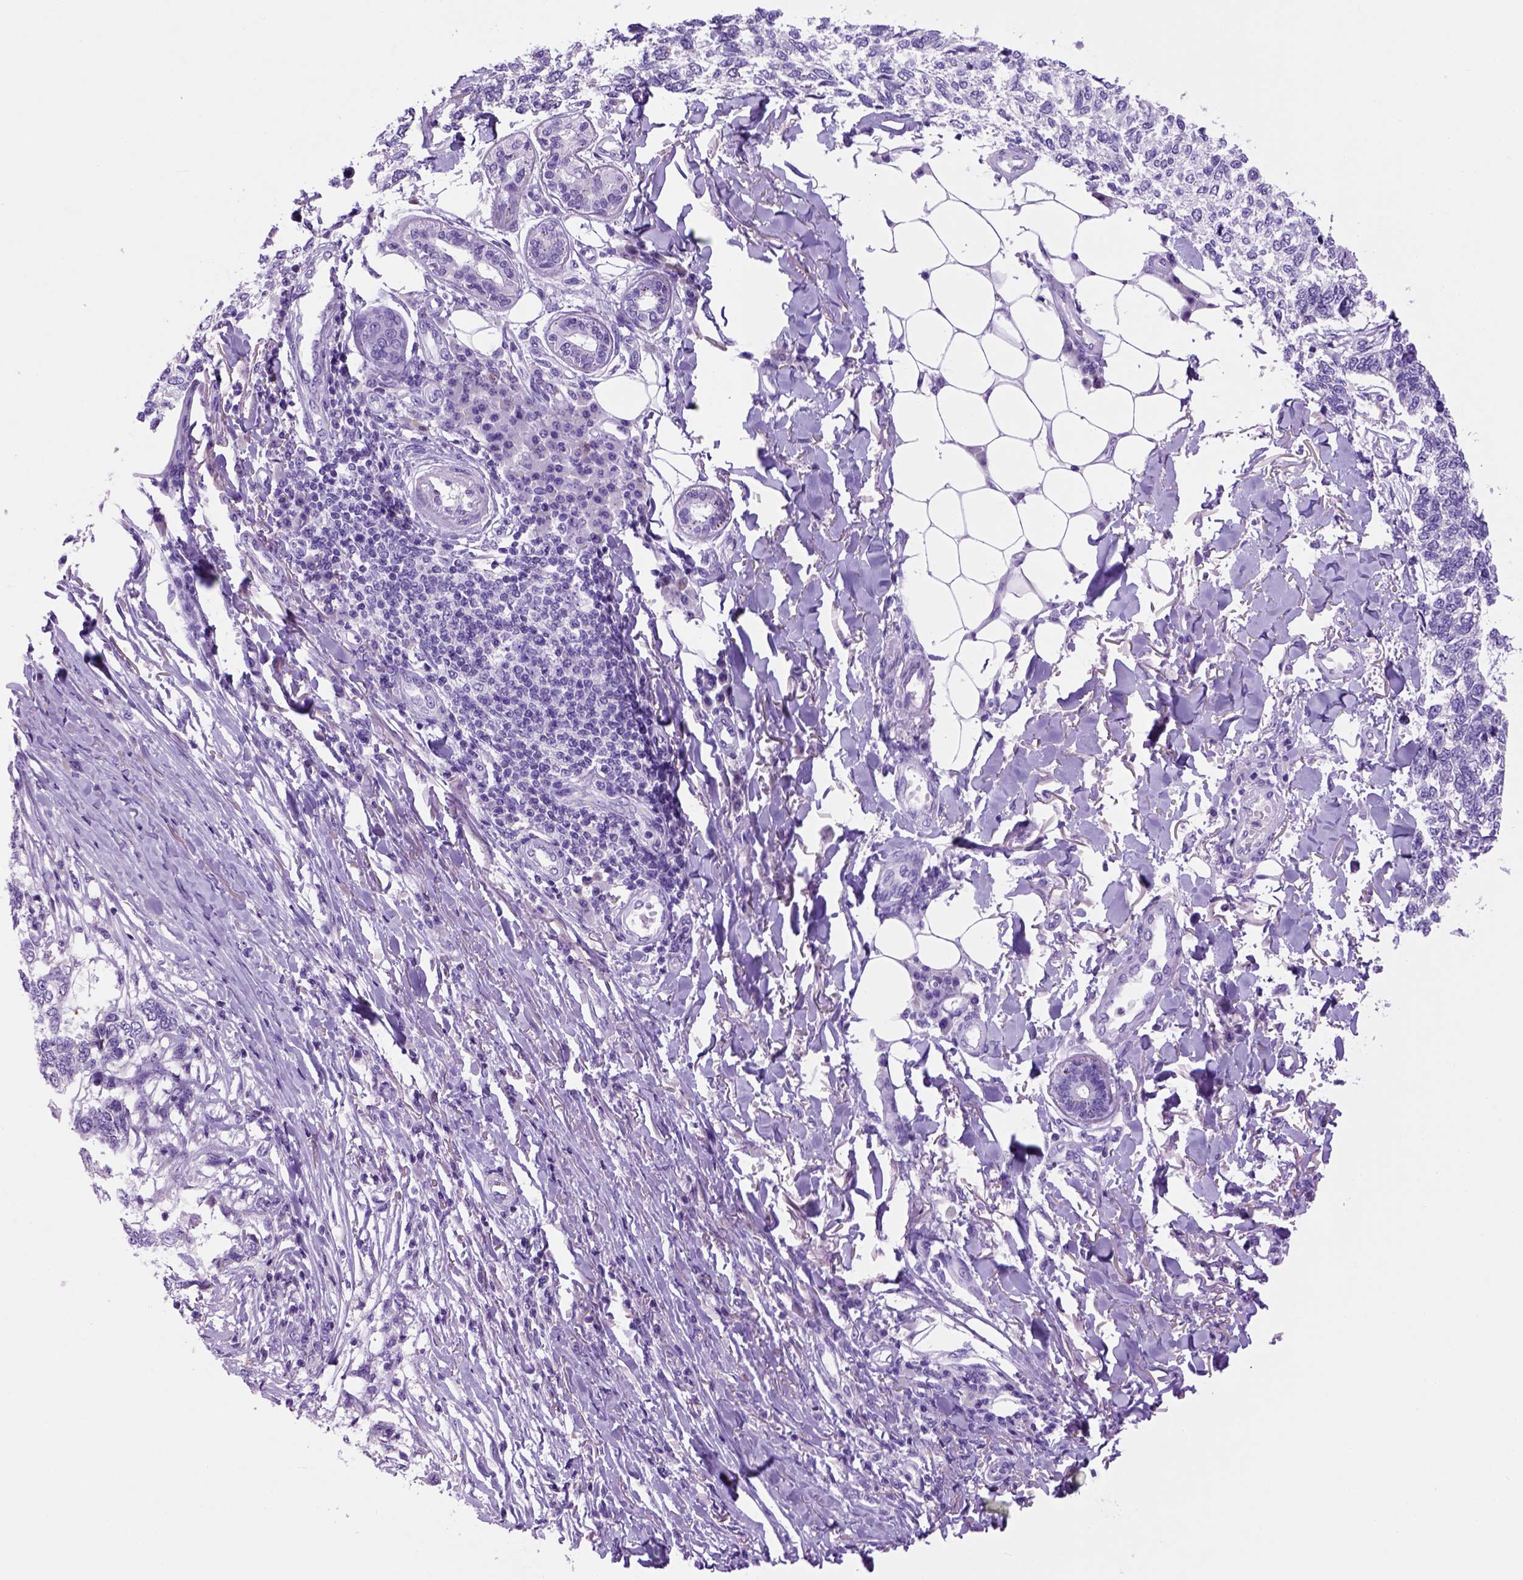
{"staining": {"intensity": "negative", "quantity": "none", "location": "none"}, "tissue": "skin cancer", "cell_type": "Tumor cells", "image_type": "cancer", "snomed": [{"axis": "morphology", "description": "Basal cell carcinoma"}, {"axis": "topography", "description": "Skin"}], "caption": "This micrograph is of skin basal cell carcinoma stained with immunohistochemistry (IHC) to label a protein in brown with the nuclei are counter-stained blue. There is no expression in tumor cells. (Stains: DAB IHC with hematoxylin counter stain, Microscopy: brightfield microscopy at high magnification).", "gene": "HHIPL2", "patient": {"sex": "female", "age": 65}}